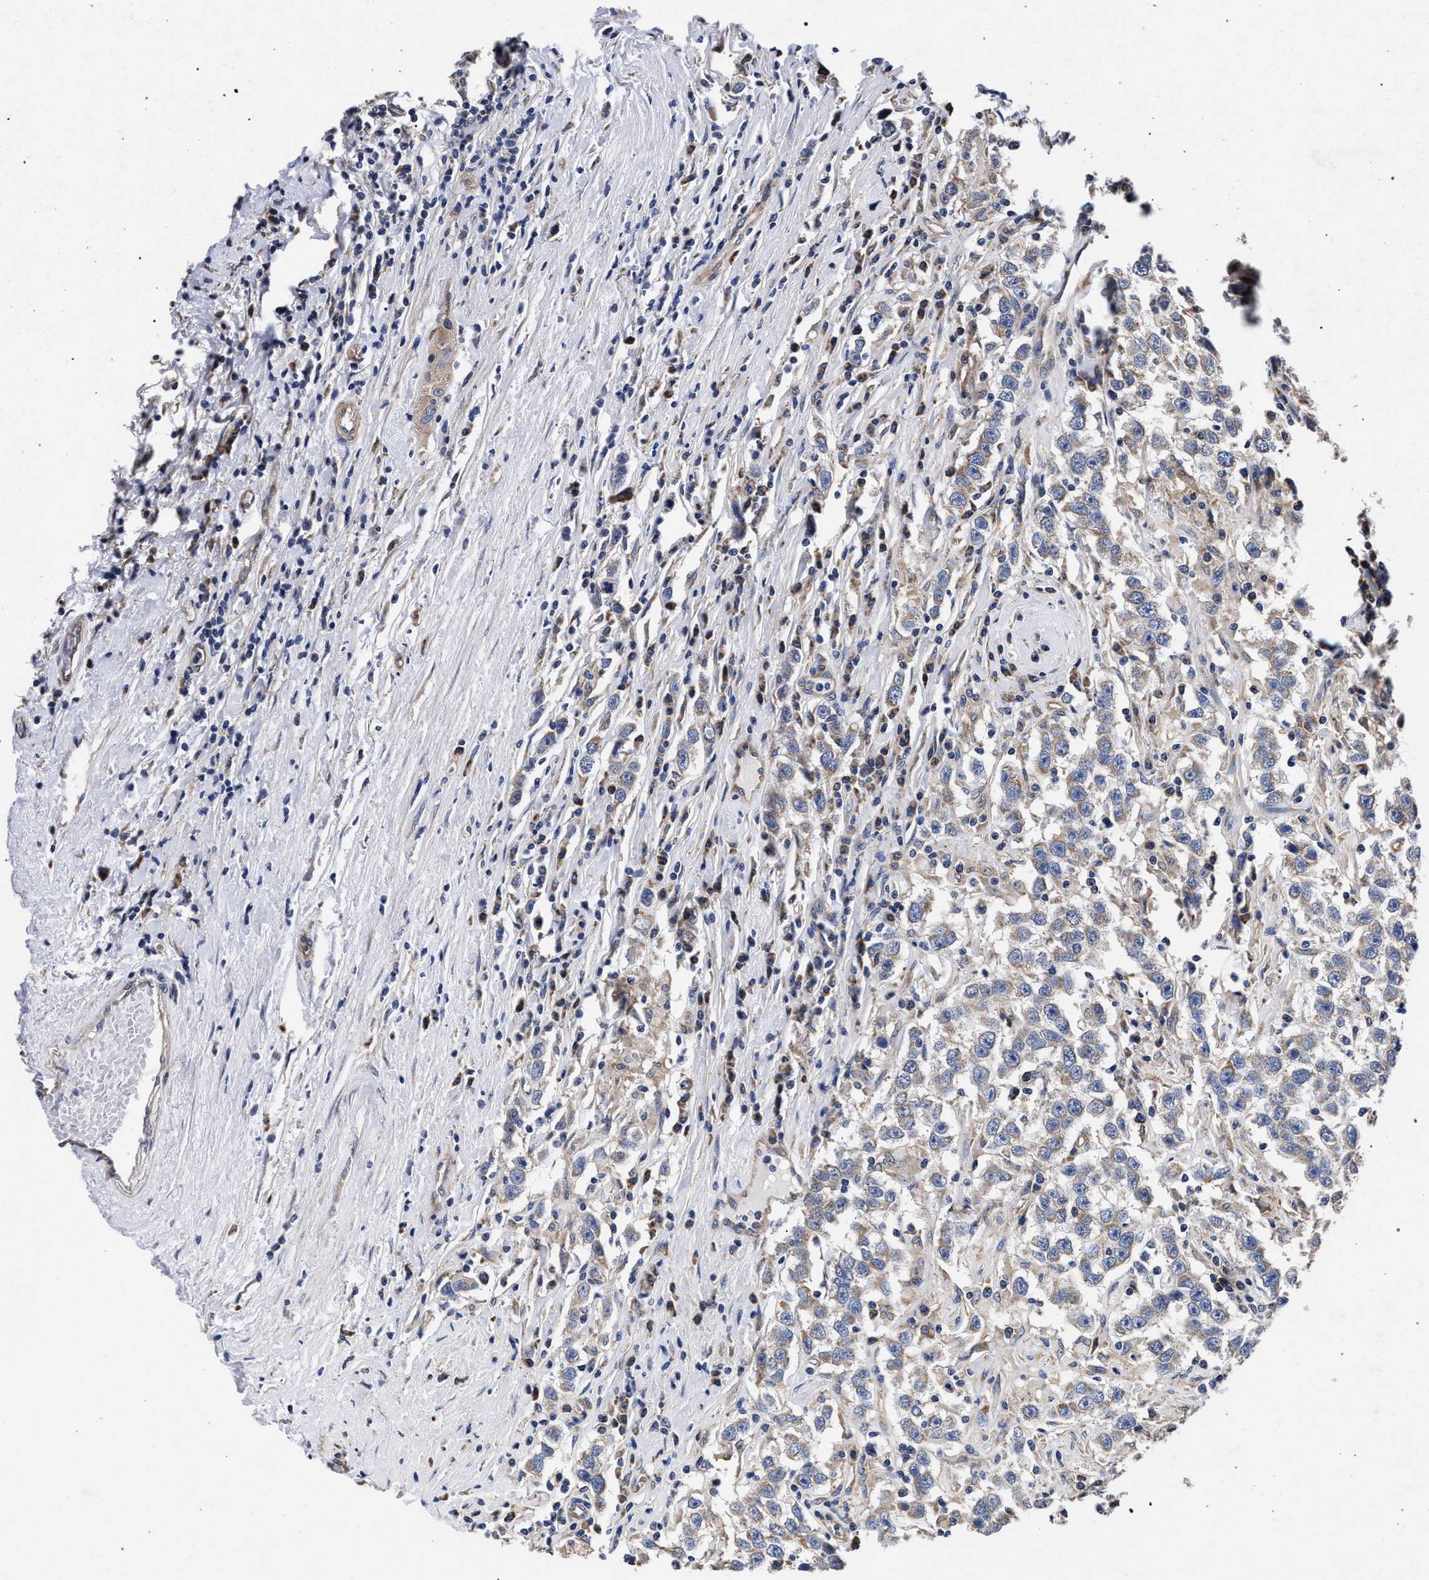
{"staining": {"intensity": "weak", "quantity": "25%-75%", "location": "cytoplasmic/membranous"}, "tissue": "testis cancer", "cell_type": "Tumor cells", "image_type": "cancer", "snomed": [{"axis": "morphology", "description": "Seminoma, NOS"}, {"axis": "topography", "description": "Testis"}], "caption": "Immunohistochemical staining of human seminoma (testis) shows low levels of weak cytoplasmic/membranous expression in approximately 25%-75% of tumor cells.", "gene": "CFAP95", "patient": {"sex": "male", "age": 41}}